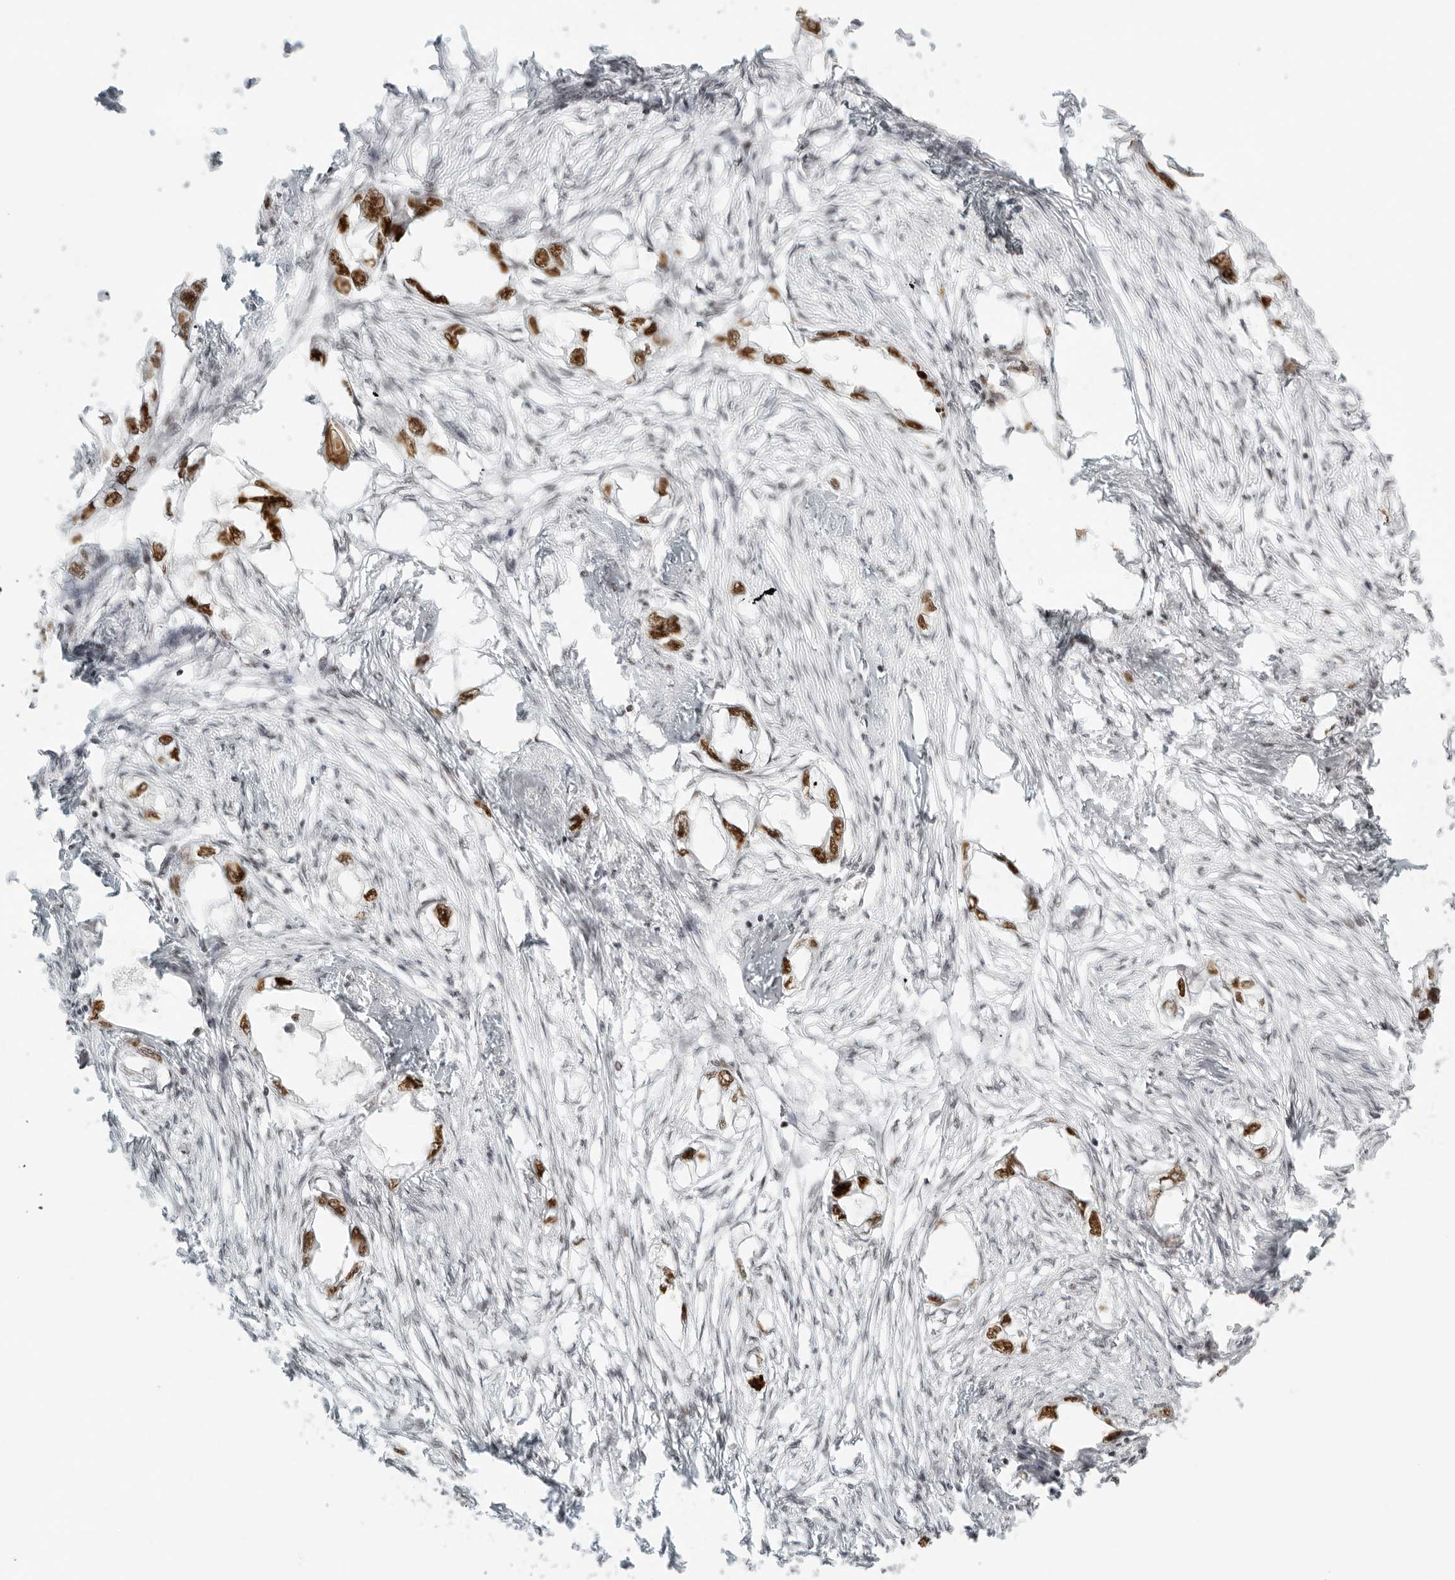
{"staining": {"intensity": "strong", "quantity": ">75%", "location": "nuclear"}, "tissue": "endometrial cancer", "cell_type": "Tumor cells", "image_type": "cancer", "snomed": [{"axis": "morphology", "description": "Adenocarcinoma, NOS"}, {"axis": "morphology", "description": "Adenocarcinoma, metastatic, NOS"}, {"axis": "topography", "description": "Adipose tissue"}, {"axis": "topography", "description": "Endometrium"}], "caption": "Immunohistochemical staining of endometrial cancer (adenocarcinoma) demonstrates strong nuclear protein expression in about >75% of tumor cells.", "gene": "RCC1", "patient": {"sex": "female", "age": 67}}